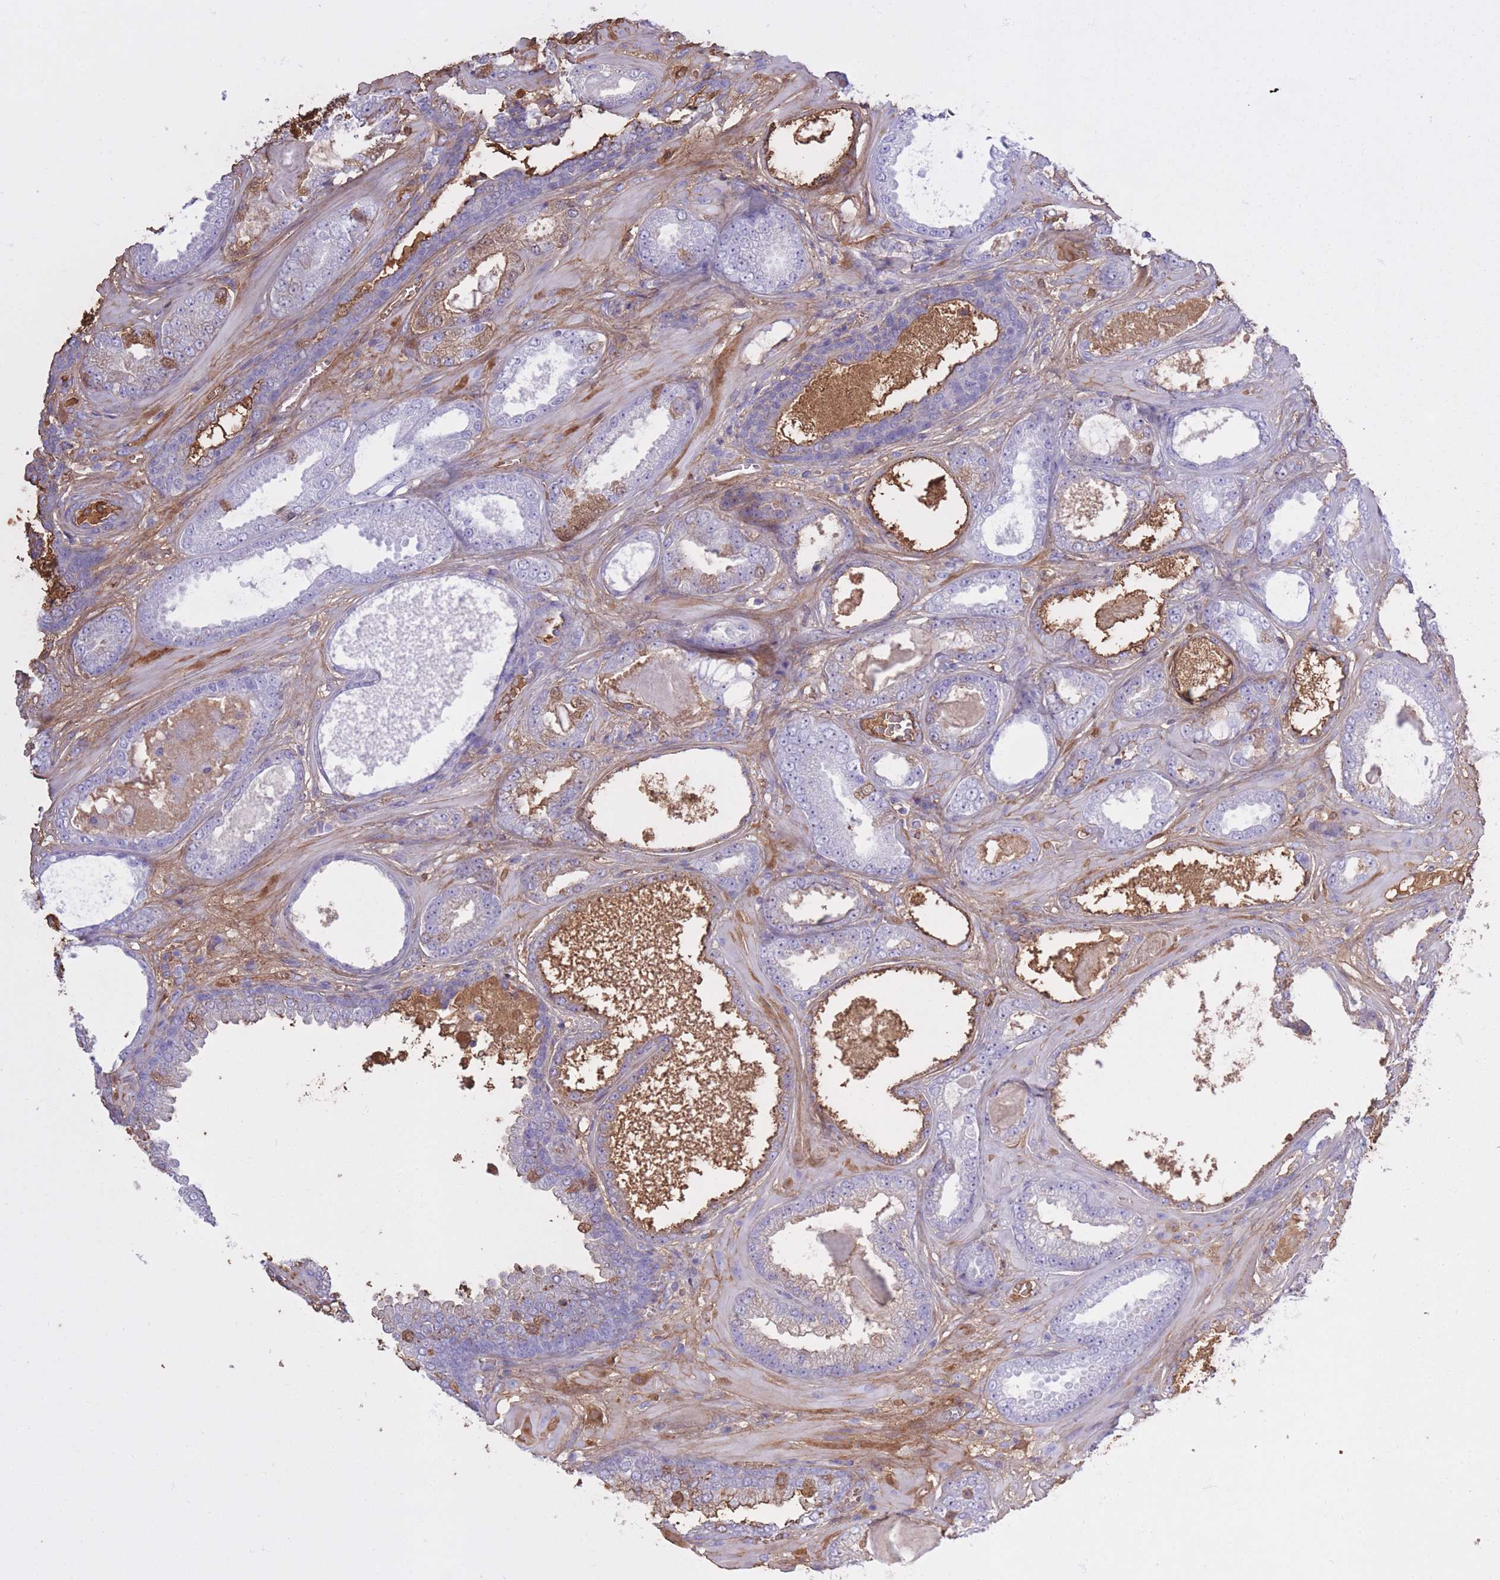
{"staining": {"intensity": "moderate", "quantity": "25%-75%", "location": "cytoplasmic/membranous"}, "tissue": "prostate cancer", "cell_type": "Tumor cells", "image_type": "cancer", "snomed": [{"axis": "morphology", "description": "Adenocarcinoma, Low grade"}, {"axis": "topography", "description": "Prostate"}], "caption": "Moderate cytoplasmic/membranous expression for a protein is seen in about 25%-75% of tumor cells of prostate adenocarcinoma (low-grade) using immunohistochemistry (IHC).", "gene": "AP3S2", "patient": {"sex": "male", "age": 57}}